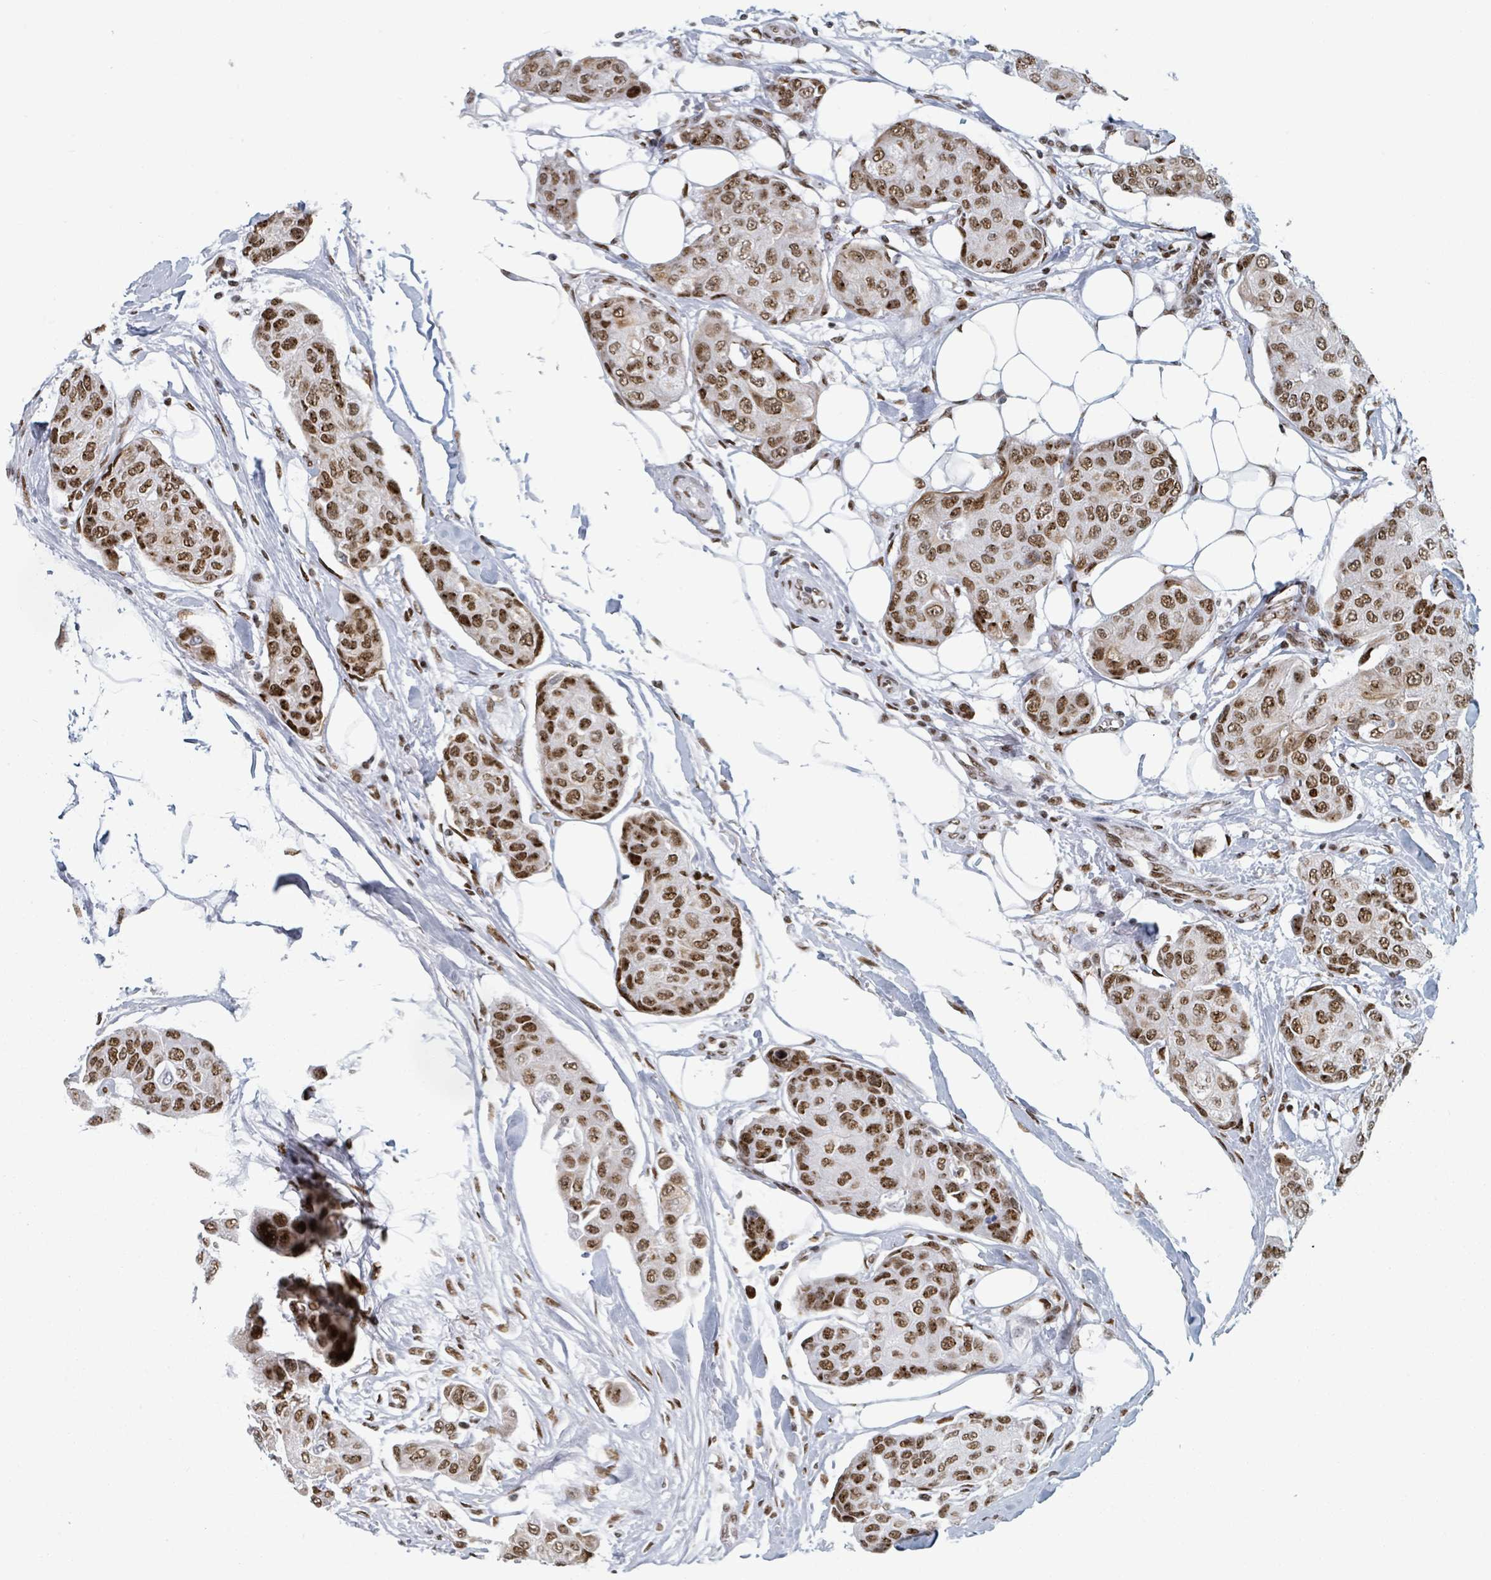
{"staining": {"intensity": "moderate", "quantity": ">75%", "location": "nuclear"}, "tissue": "breast cancer", "cell_type": "Tumor cells", "image_type": "cancer", "snomed": [{"axis": "morphology", "description": "Duct carcinoma"}, {"axis": "topography", "description": "Breast"}, {"axis": "topography", "description": "Lymph node"}], "caption": "There is medium levels of moderate nuclear expression in tumor cells of breast cancer (invasive ductal carcinoma), as demonstrated by immunohistochemical staining (brown color).", "gene": "DHX16", "patient": {"sex": "female", "age": 80}}